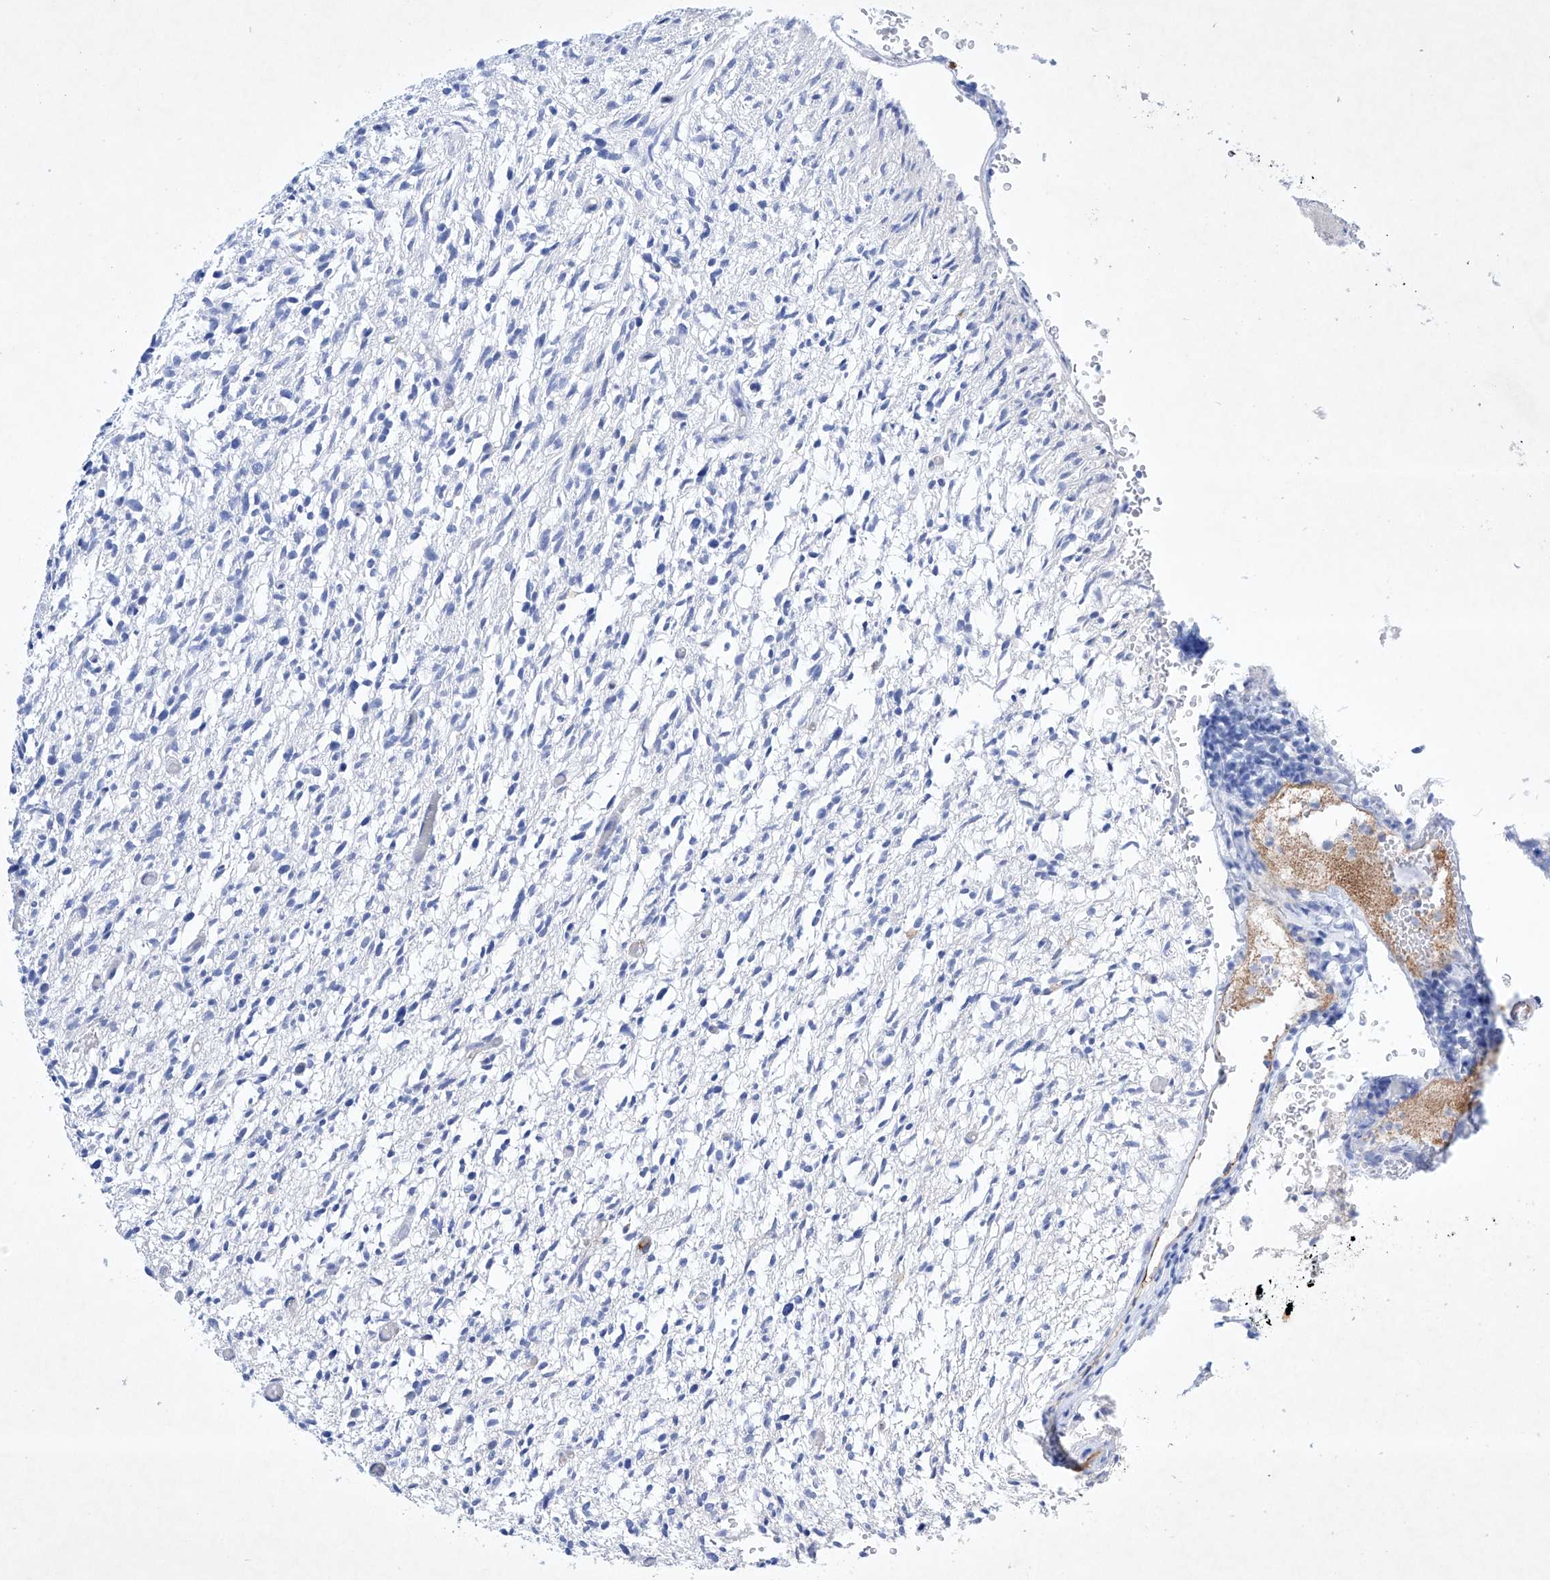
{"staining": {"intensity": "negative", "quantity": "none", "location": "none"}, "tissue": "glioma", "cell_type": "Tumor cells", "image_type": "cancer", "snomed": [{"axis": "morphology", "description": "Glioma, malignant, High grade"}, {"axis": "topography", "description": "Brain"}], "caption": "An image of human high-grade glioma (malignant) is negative for staining in tumor cells.", "gene": "ETV7", "patient": {"sex": "female", "age": 57}}